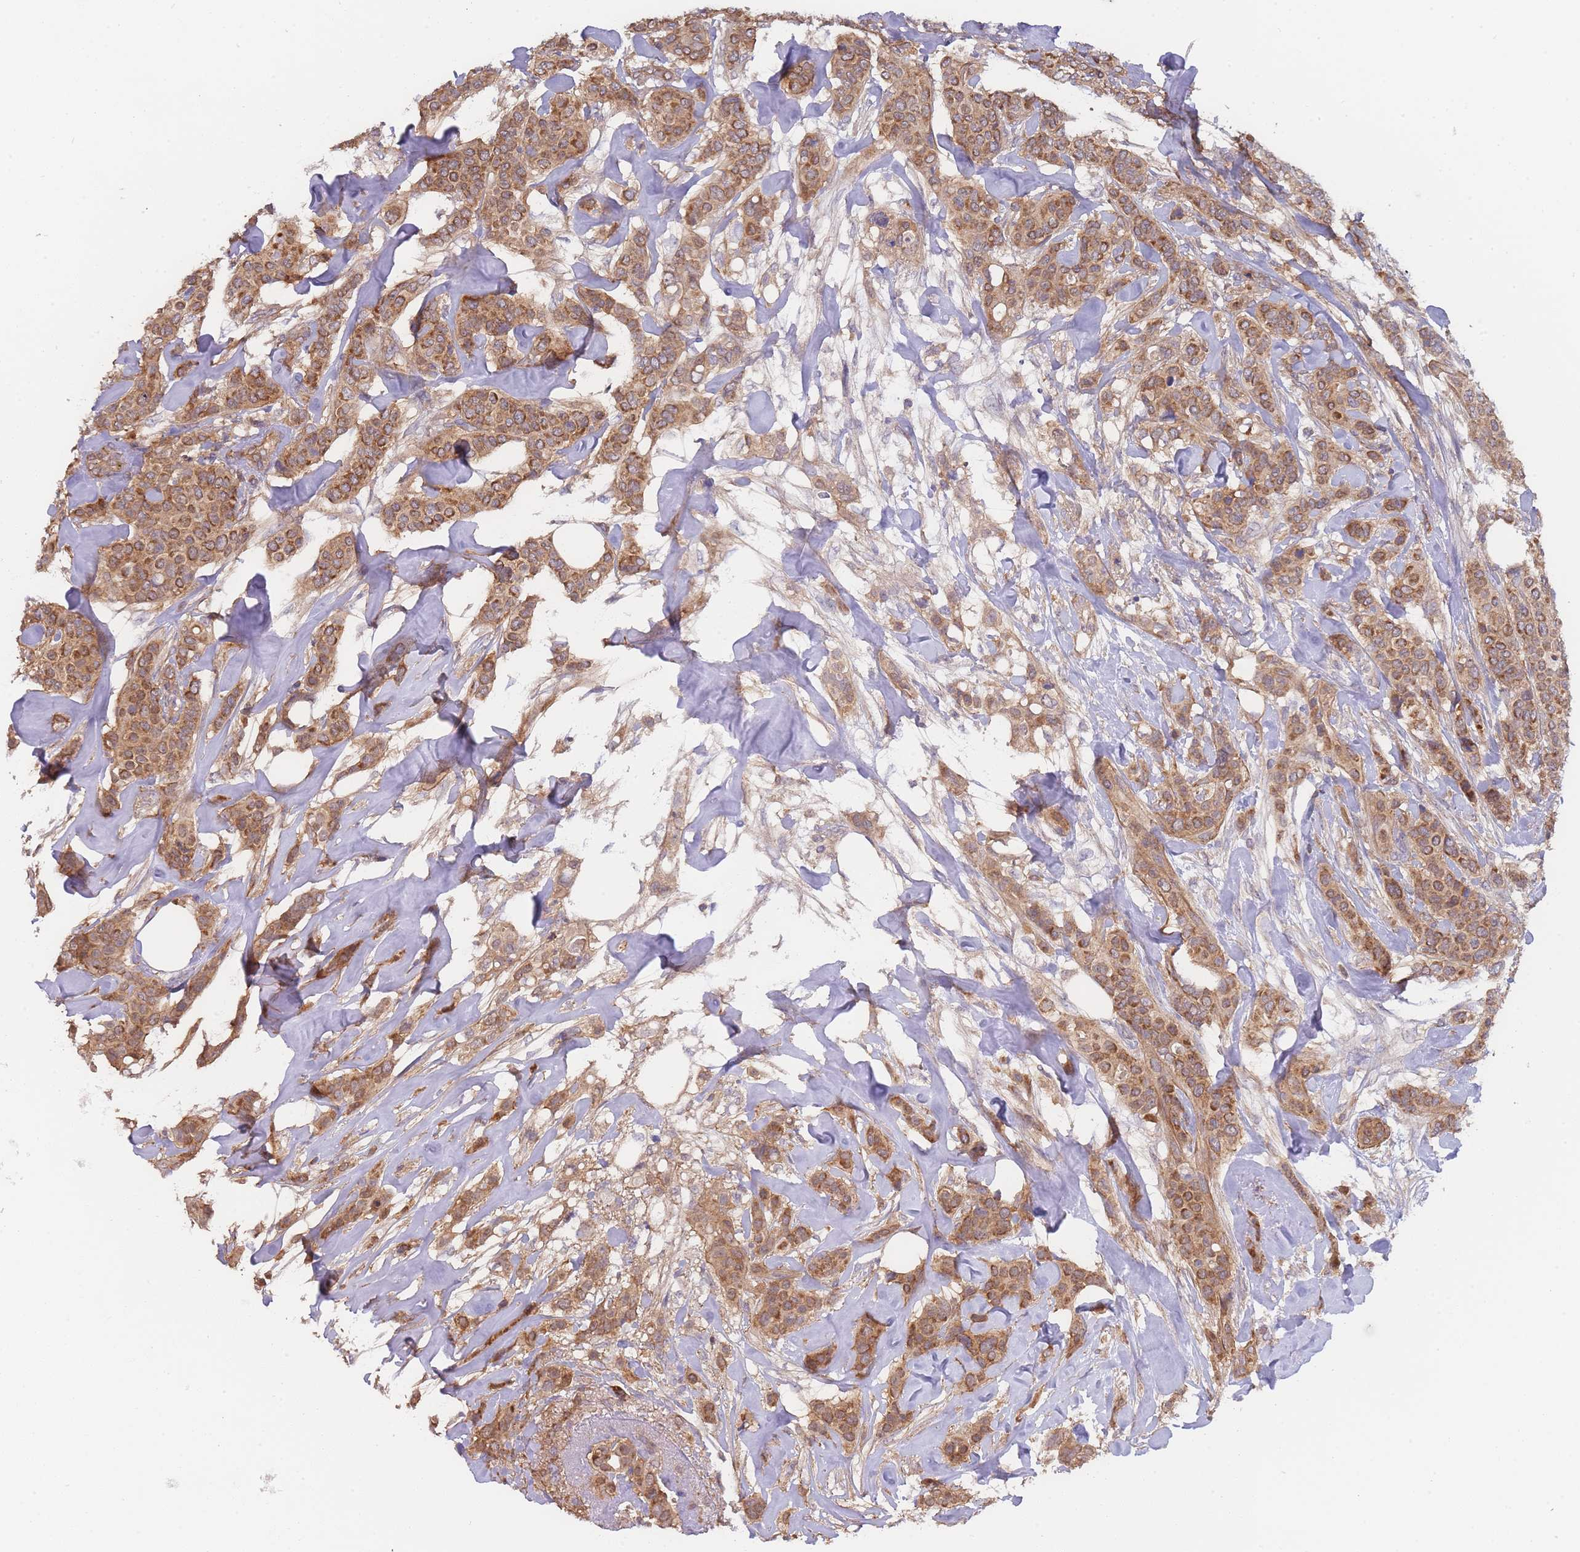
{"staining": {"intensity": "moderate", "quantity": ">75%", "location": "cytoplasmic/membranous"}, "tissue": "breast cancer", "cell_type": "Tumor cells", "image_type": "cancer", "snomed": [{"axis": "morphology", "description": "Lobular carcinoma"}, {"axis": "topography", "description": "Breast"}], "caption": "Breast cancer (lobular carcinoma) tissue shows moderate cytoplasmic/membranous staining in approximately >75% of tumor cells (brown staining indicates protein expression, while blue staining denotes nuclei).", "gene": "MRPS18B", "patient": {"sex": "female", "age": 51}}